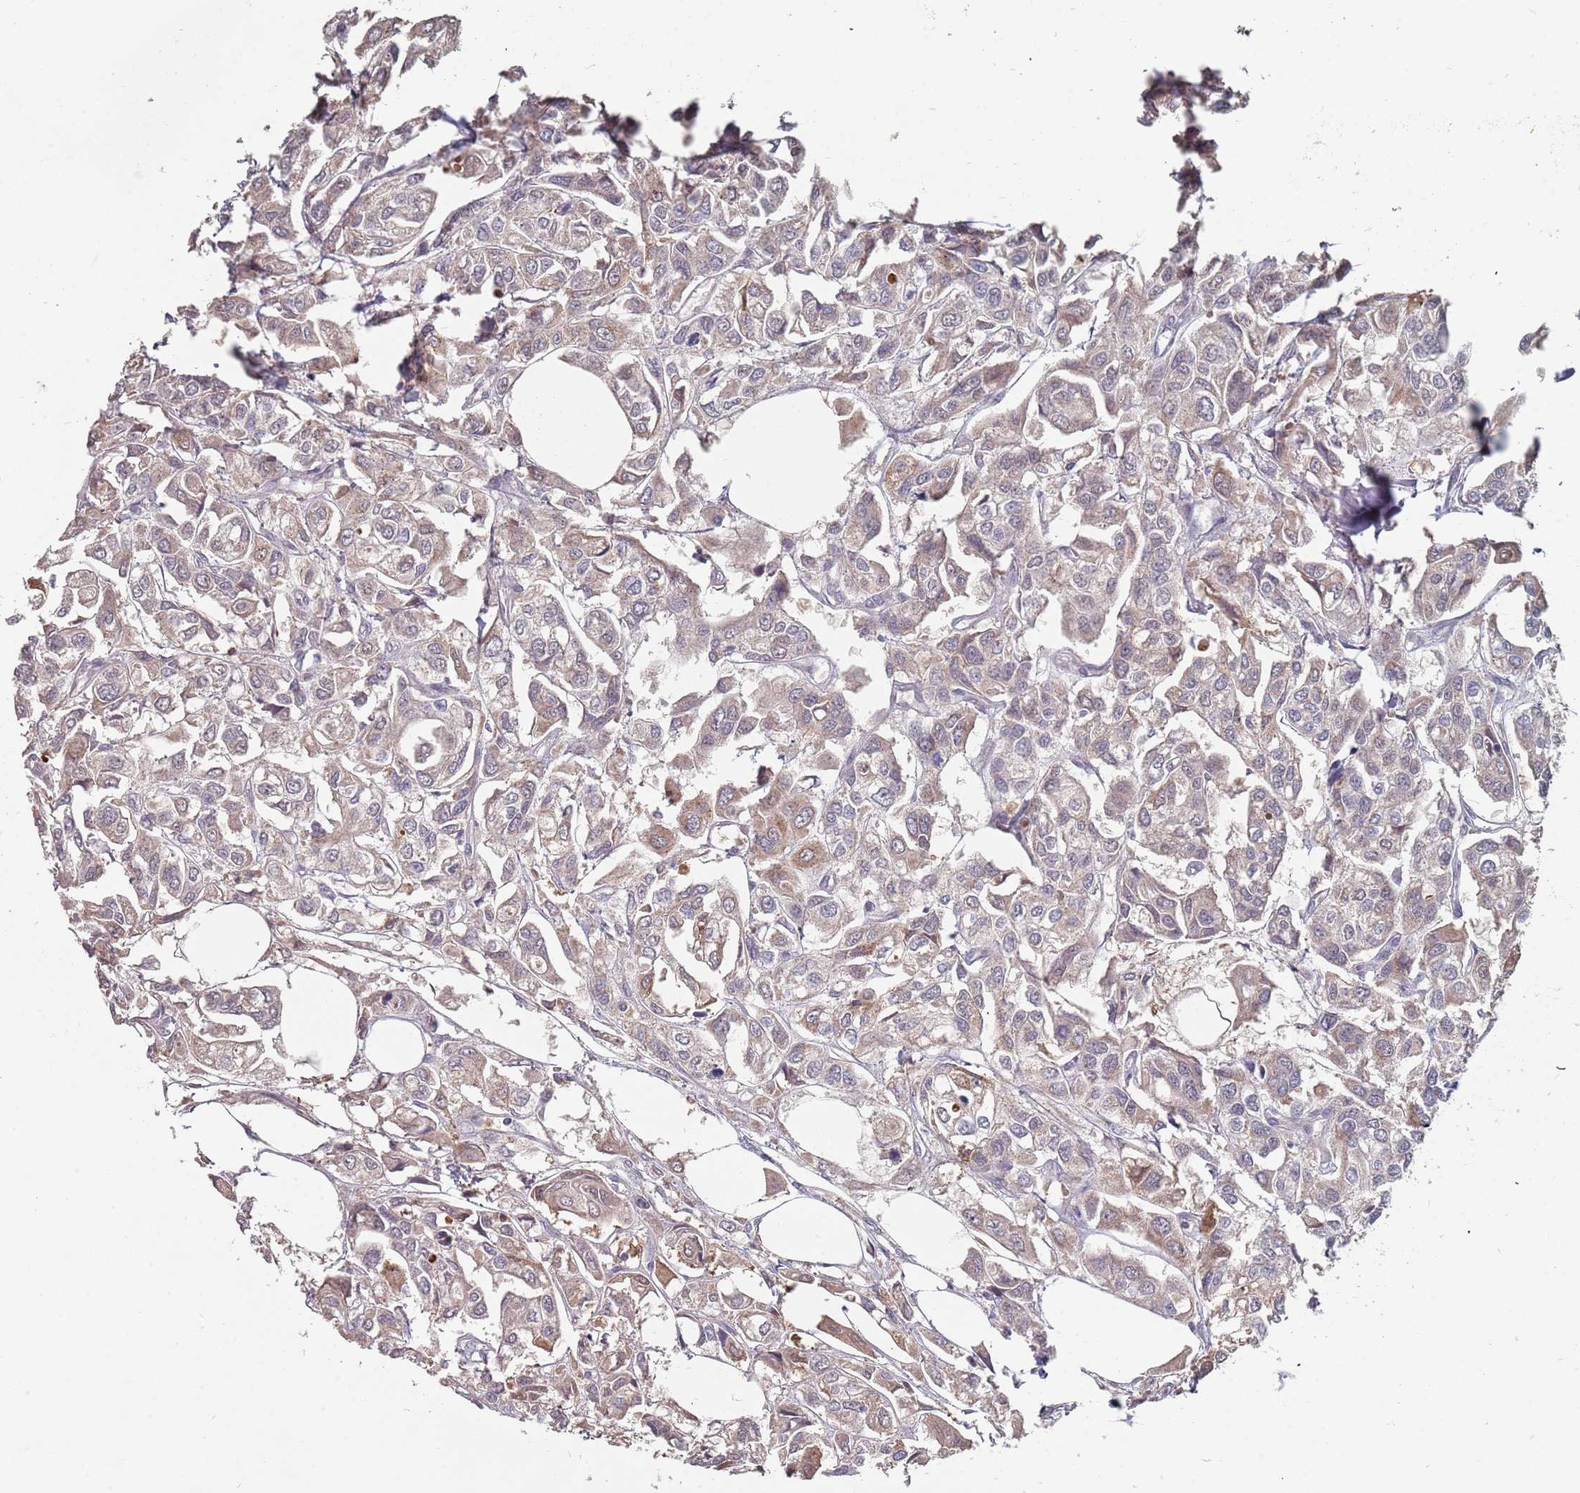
{"staining": {"intensity": "weak", "quantity": ">75%", "location": "cytoplasmic/membranous"}, "tissue": "urothelial cancer", "cell_type": "Tumor cells", "image_type": "cancer", "snomed": [{"axis": "morphology", "description": "Urothelial carcinoma, High grade"}, {"axis": "topography", "description": "Urinary bladder"}], "caption": "An immunohistochemistry (IHC) image of neoplastic tissue is shown. Protein staining in brown highlights weak cytoplasmic/membranous positivity in high-grade urothelial carcinoma within tumor cells.", "gene": "TCEANC2", "patient": {"sex": "male", "age": 67}}